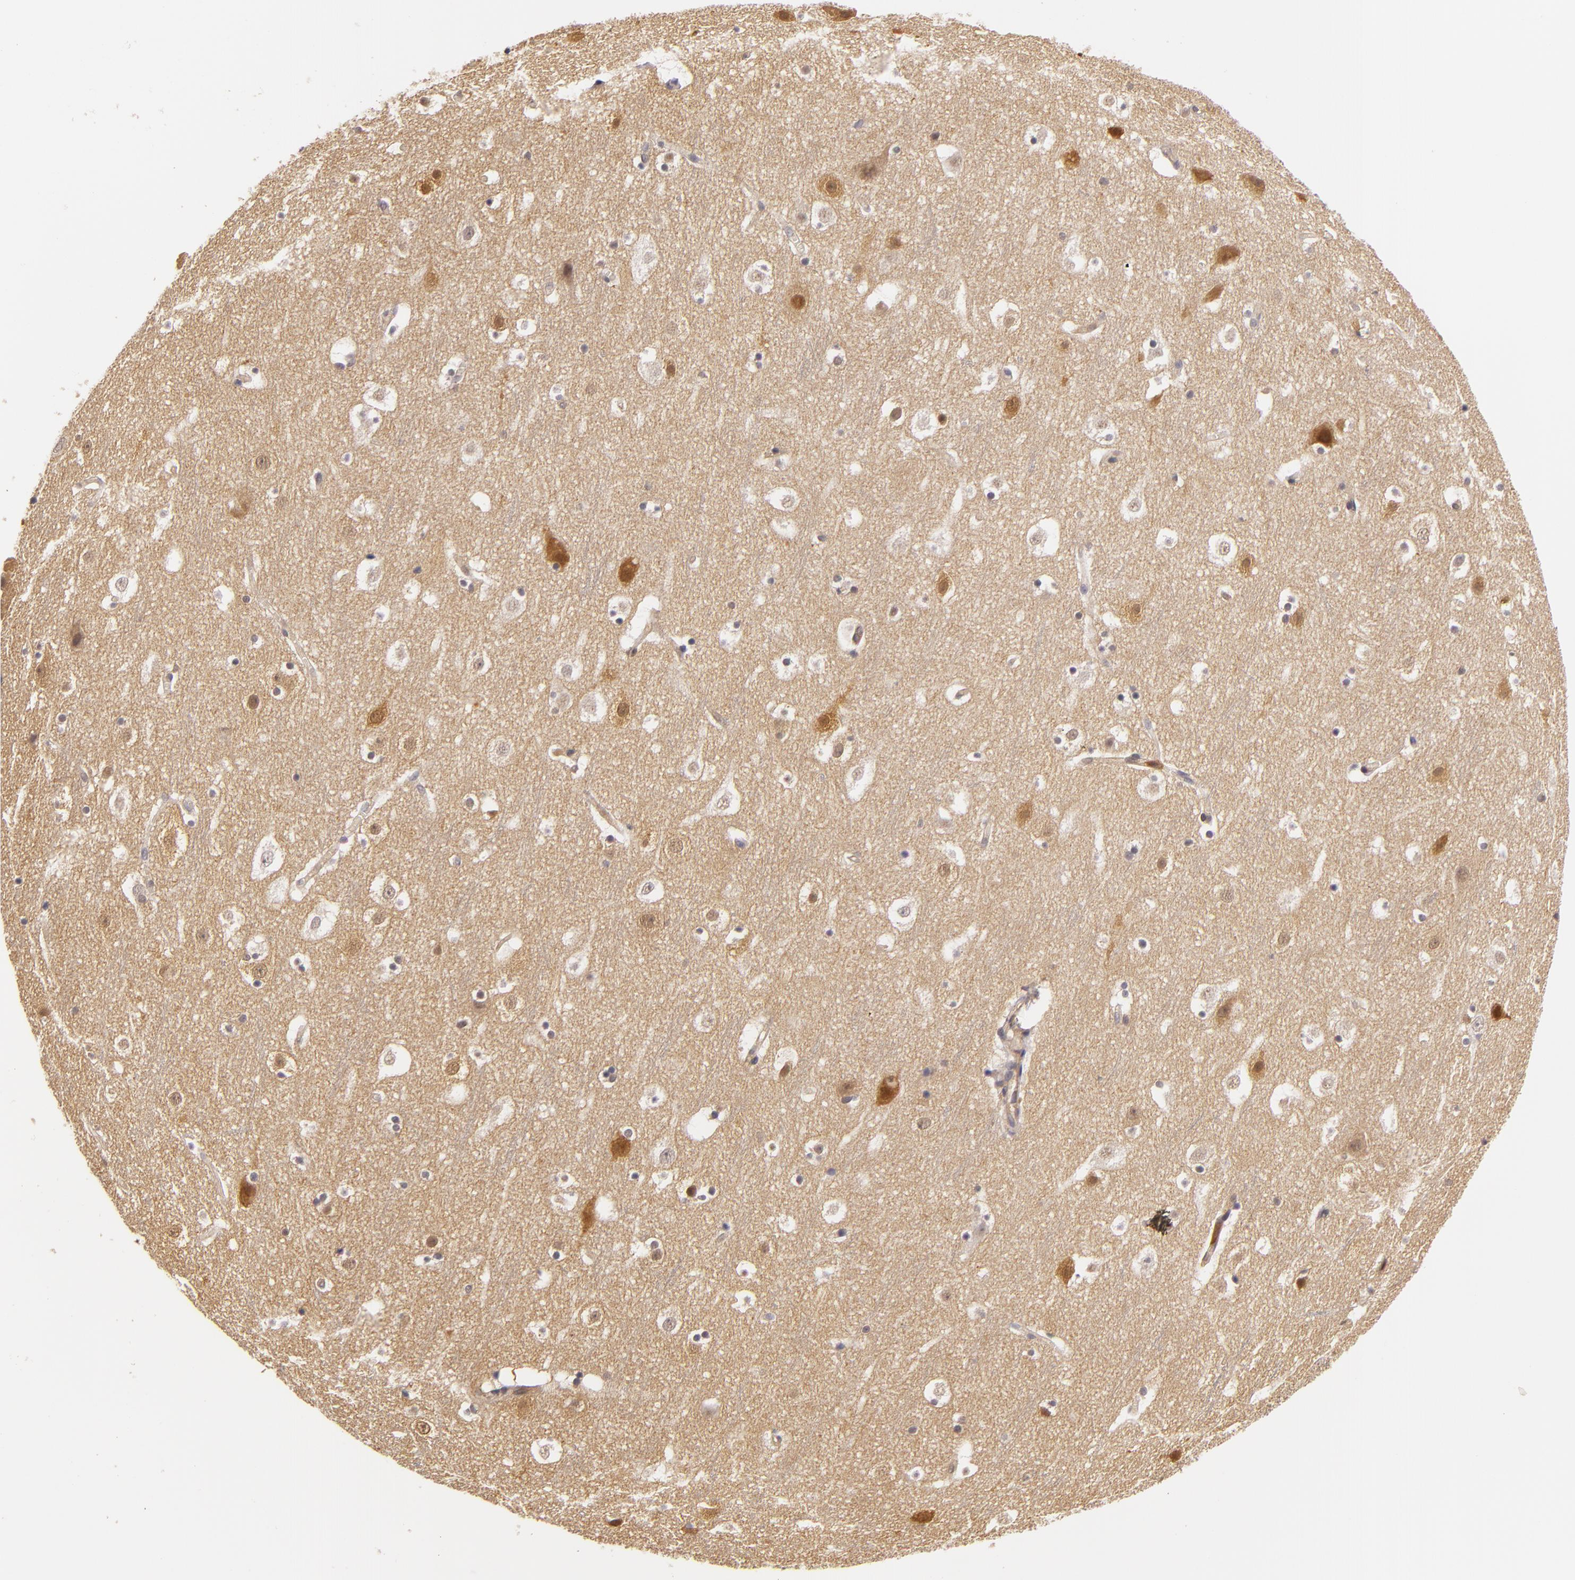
{"staining": {"intensity": "moderate", "quantity": ">75%", "location": "cytoplasmic/membranous"}, "tissue": "cerebral cortex", "cell_type": "Endothelial cells", "image_type": "normal", "snomed": [{"axis": "morphology", "description": "Normal tissue, NOS"}, {"axis": "topography", "description": "Cerebral cortex"}], "caption": "Immunohistochemistry photomicrograph of unremarkable cerebral cortex stained for a protein (brown), which demonstrates medium levels of moderate cytoplasmic/membranous staining in approximately >75% of endothelial cells.", "gene": "TOM1", "patient": {"sex": "male", "age": 45}}